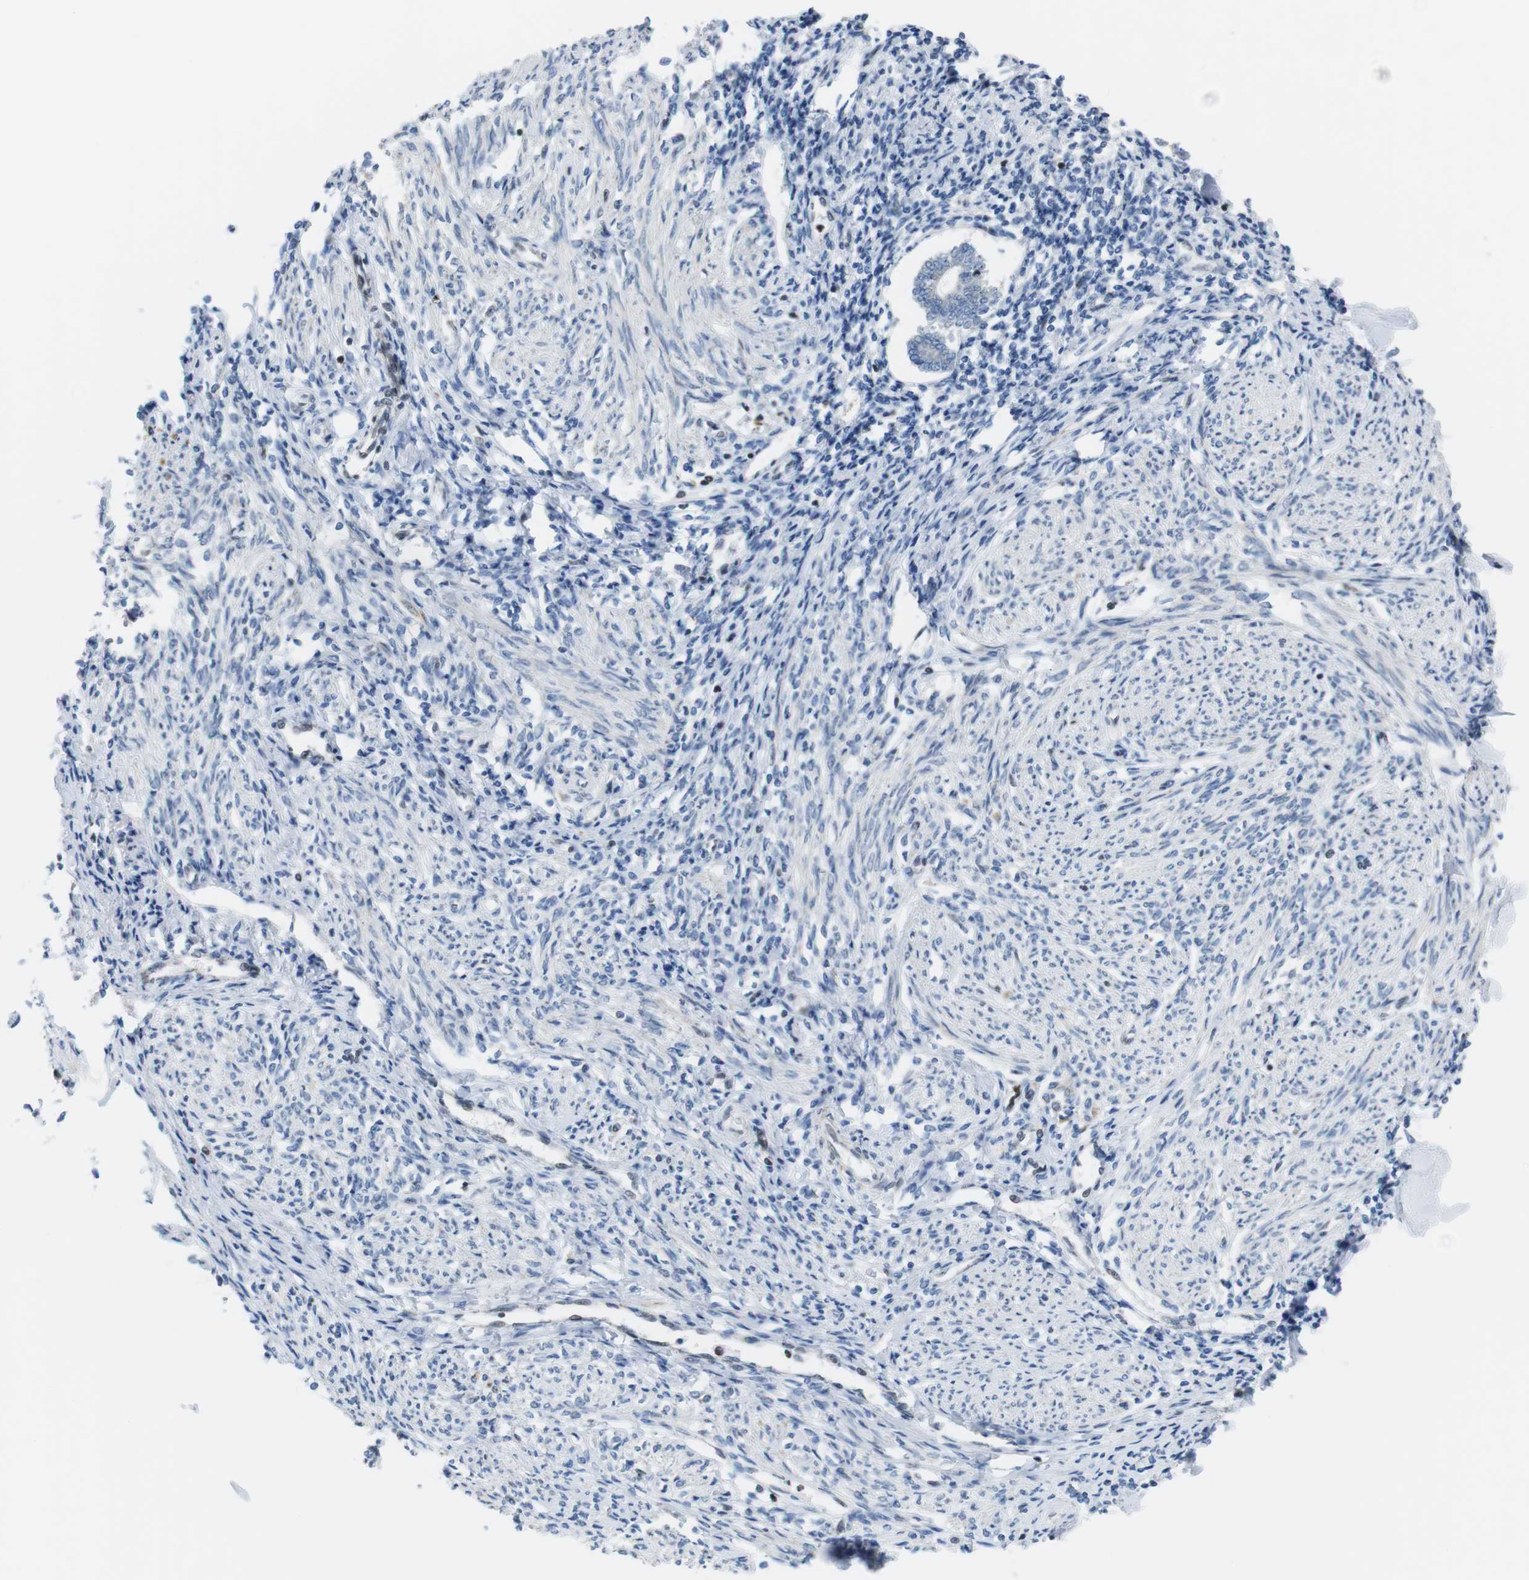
{"staining": {"intensity": "moderate", "quantity": "25%-75%", "location": "nuclear"}, "tissue": "endometrium", "cell_type": "Cells in endometrial stroma", "image_type": "normal", "snomed": [{"axis": "morphology", "description": "Normal tissue, NOS"}, {"axis": "topography", "description": "Endometrium"}], "caption": "Cells in endometrial stroma reveal medium levels of moderate nuclear staining in about 25%-75% of cells in benign human endometrium.", "gene": "BRD4", "patient": {"sex": "female", "age": 71}}